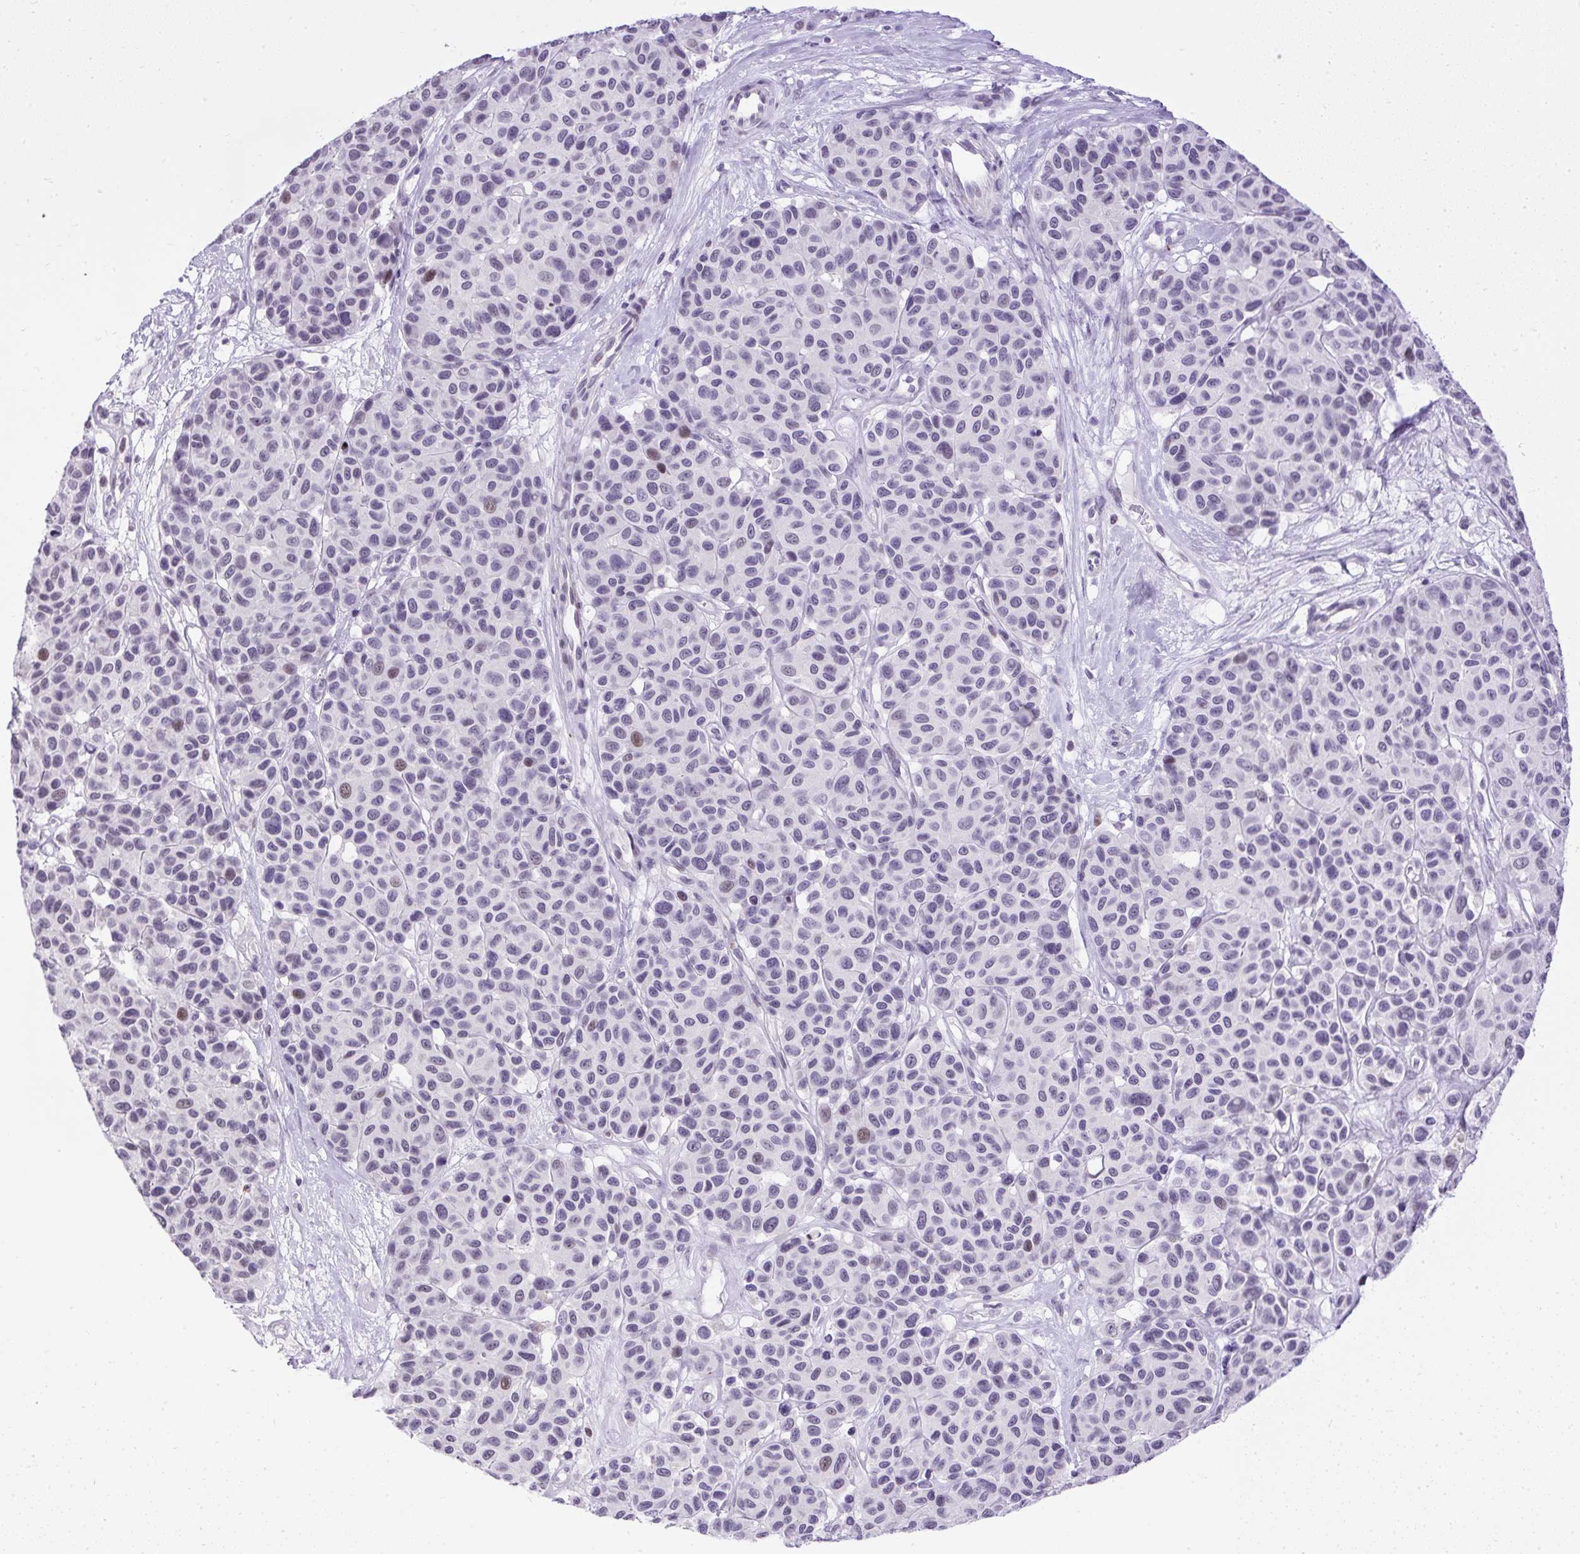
{"staining": {"intensity": "weak", "quantity": "<25%", "location": "nuclear"}, "tissue": "melanoma", "cell_type": "Tumor cells", "image_type": "cancer", "snomed": [{"axis": "morphology", "description": "Malignant melanoma, NOS"}, {"axis": "topography", "description": "Skin"}], "caption": "An immunohistochemistry (IHC) image of melanoma is shown. There is no staining in tumor cells of melanoma.", "gene": "WNT10B", "patient": {"sex": "female", "age": 66}}